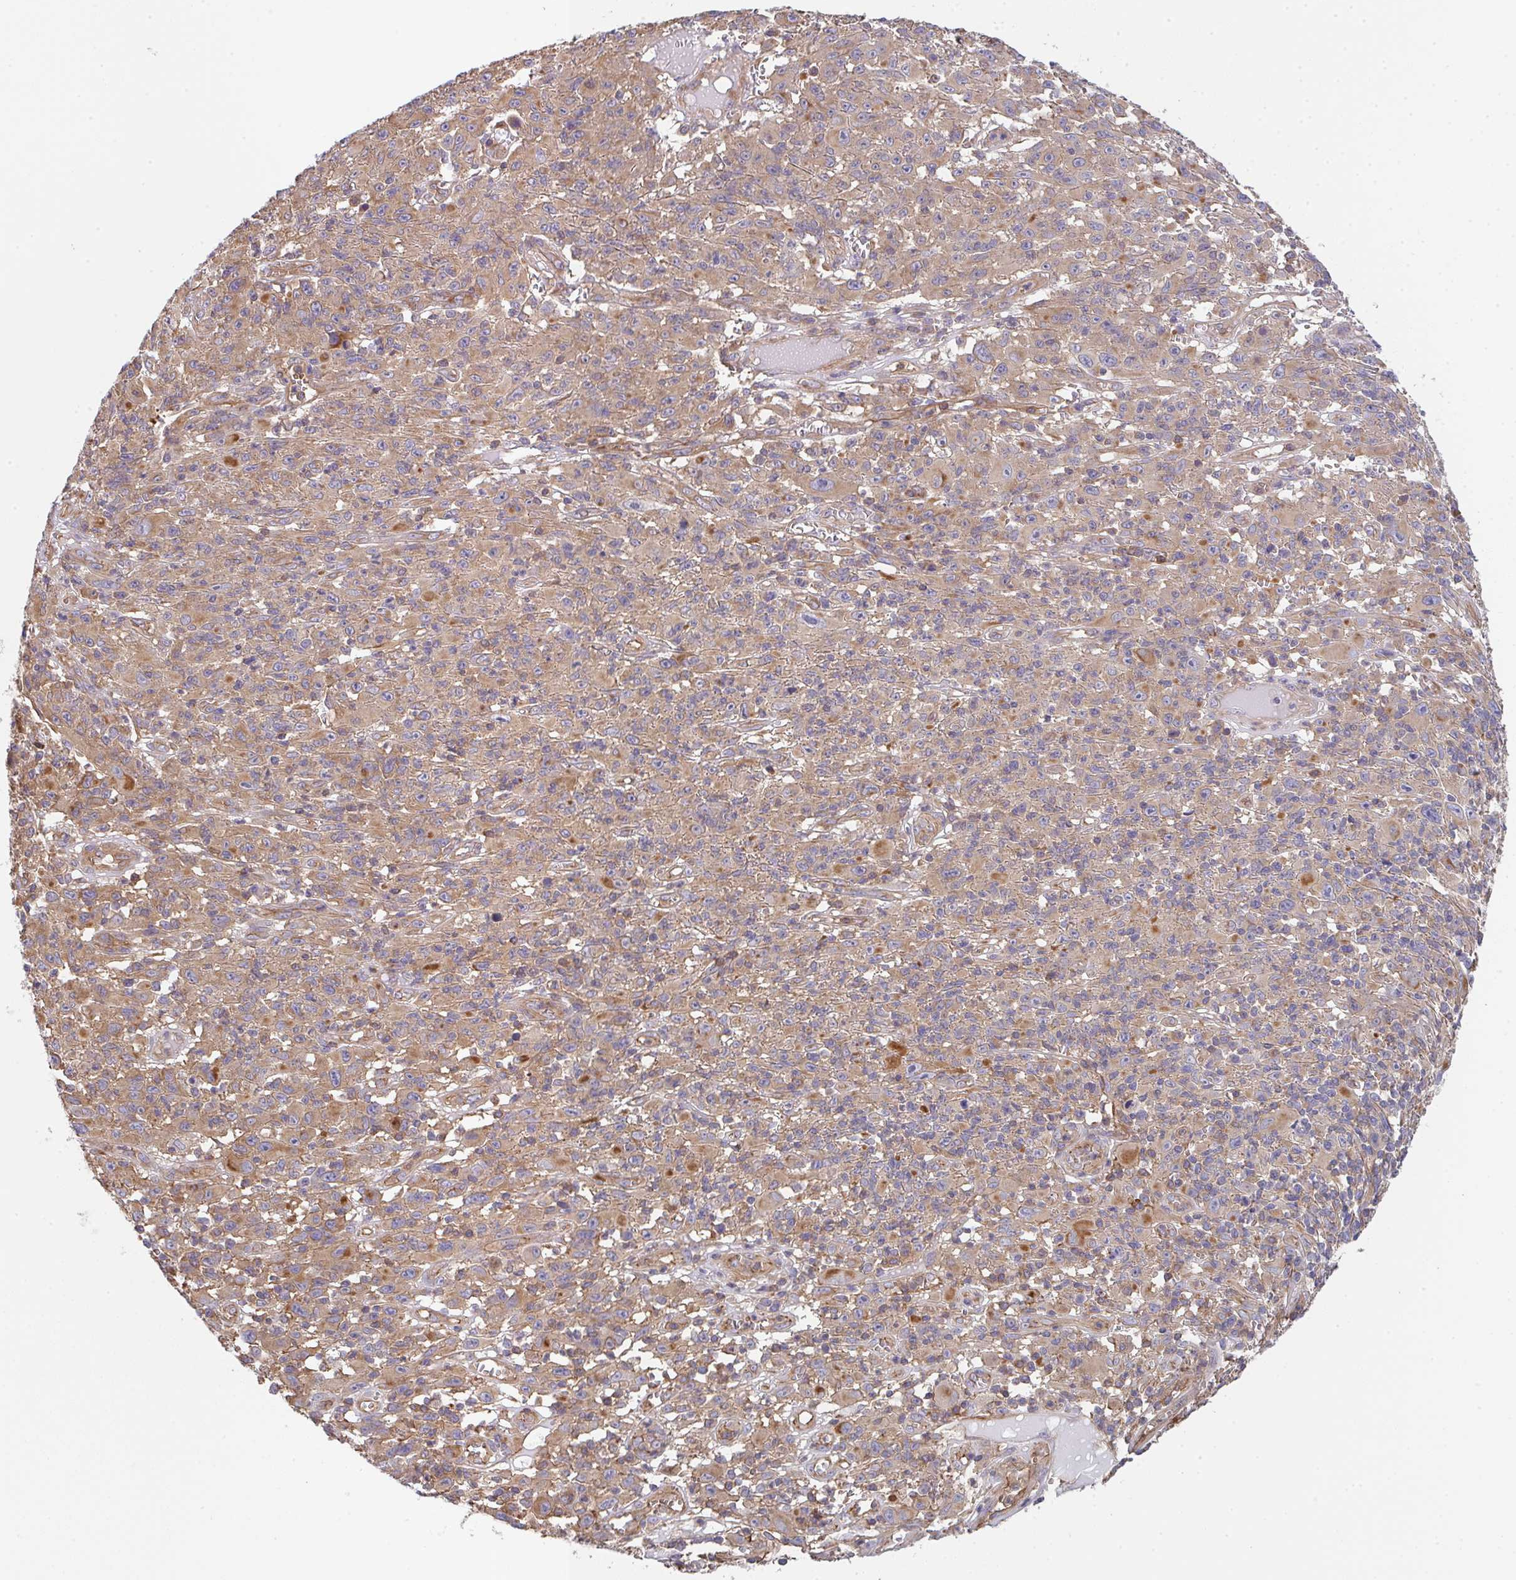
{"staining": {"intensity": "weak", "quantity": ">75%", "location": "cytoplasmic/membranous"}, "tissue": "melanoma", "cell_type": "Tumor cells", "image_type": "cancer", "snomed": [{"axis": "morphology", "description": "Malignant melanoma, NOS"}, {"axis": "topography", "description": "Skin"}], "caption": "Immunohistochemistry (IHC) photomicrograph of neoplastic tissue: melanoma stained using IHC shows low levels of weak protein expression localized specifically in the cytoplasmic/membranous of tumor cells, appearing as a cytoplasmic/membranous brown color.", "gene": "TMEM229A", "patient": {"sex": "male", "age": 46}}